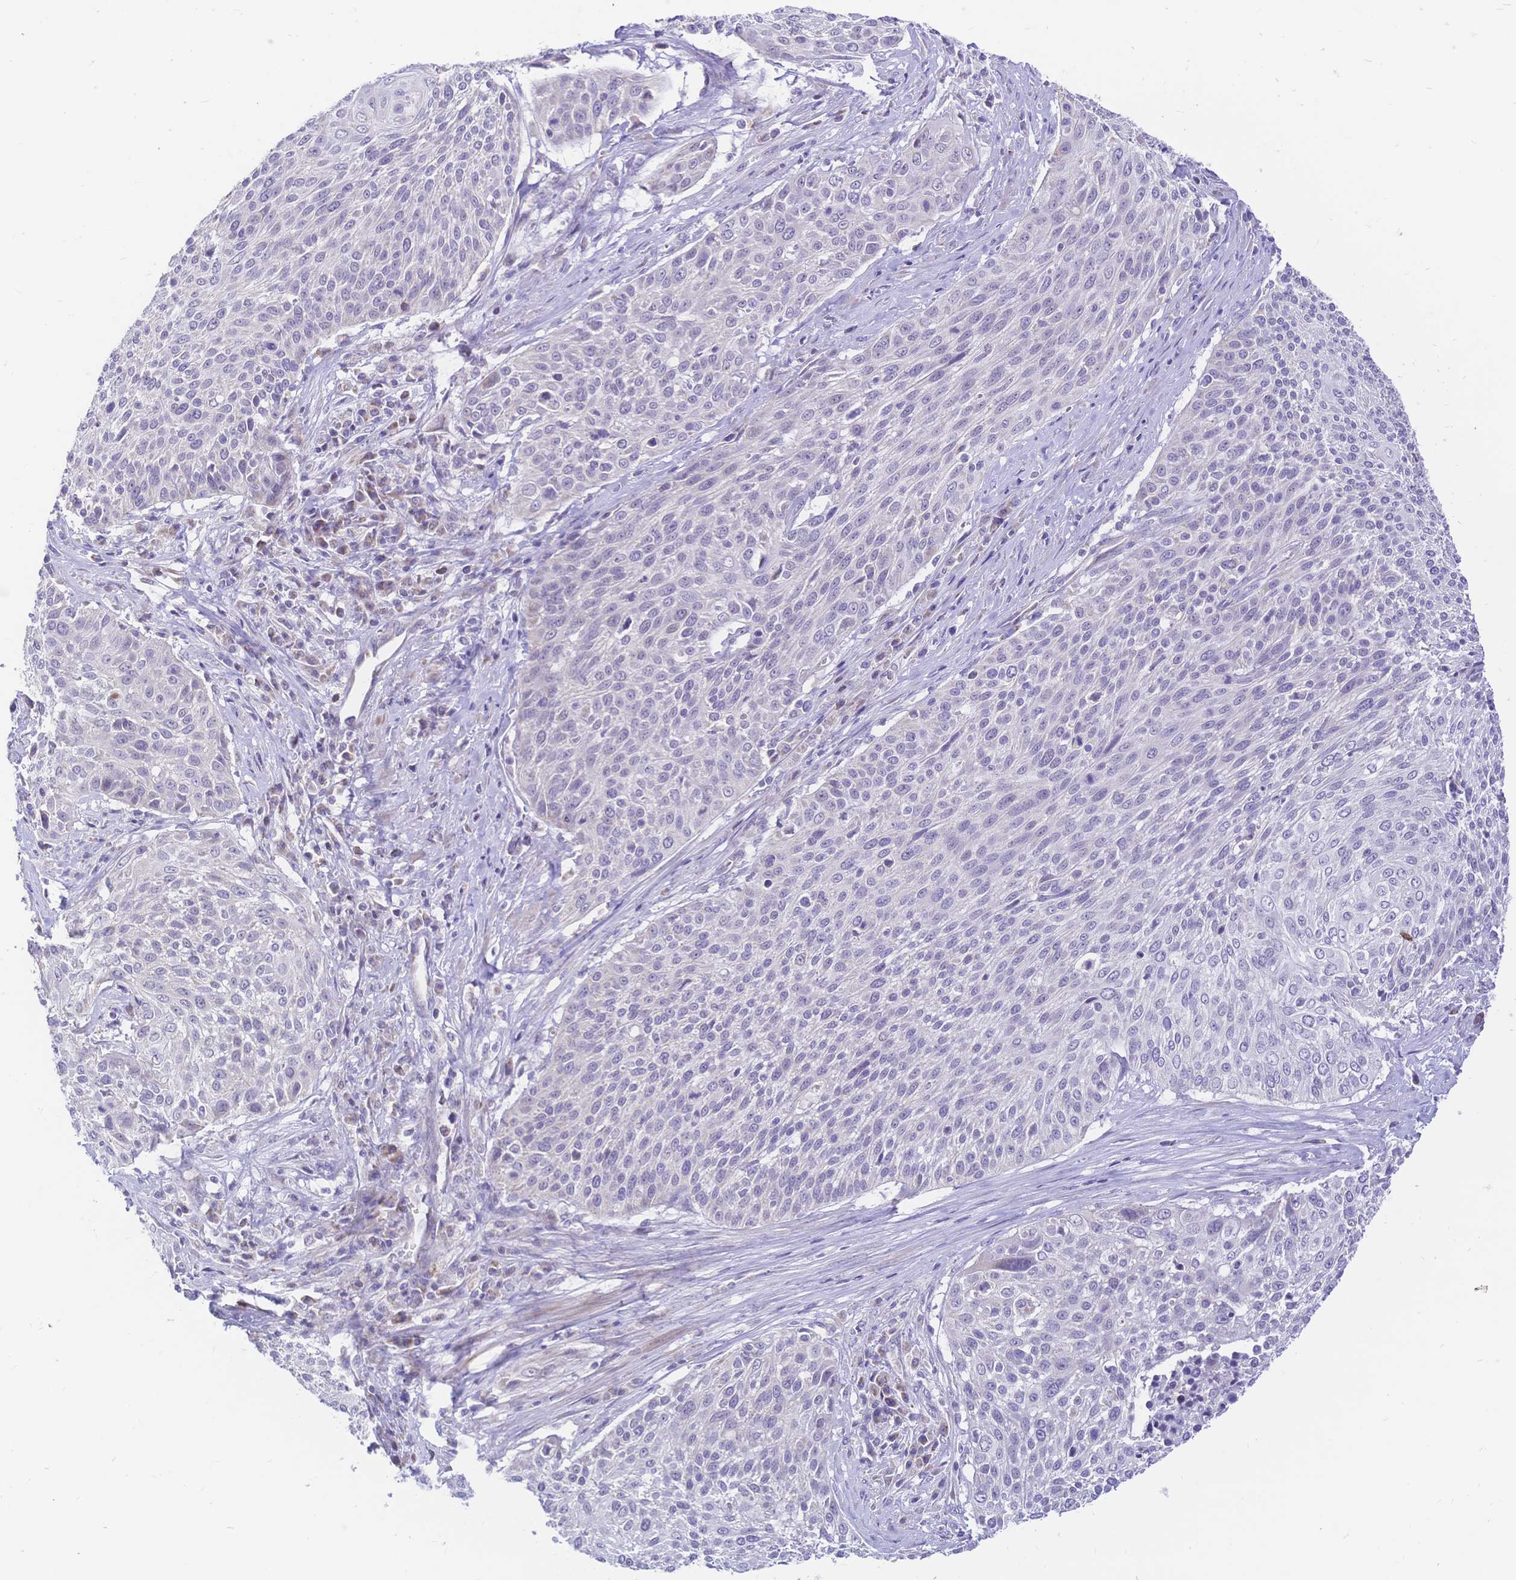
{"staining": {"intensity": "negative", "quantity": "none", "location": "none"}, "tissue": "cervical cancer", "cell_type": "Tumor cells", "image_type": "cancer", "snomed": [{"axis": "morphology", "description": "Squamous cell carcinoma, NOS"}, {"axis": "topography", "description": "Cervix"}], "caption": "Human cervical cancer (squamous cell carcinoma) stained for a protein using immunohistochemistry demonstrates no expression in tumor cells.", "gene": "CLEC18B", "patient": {"sex": "female", "age": 31}}